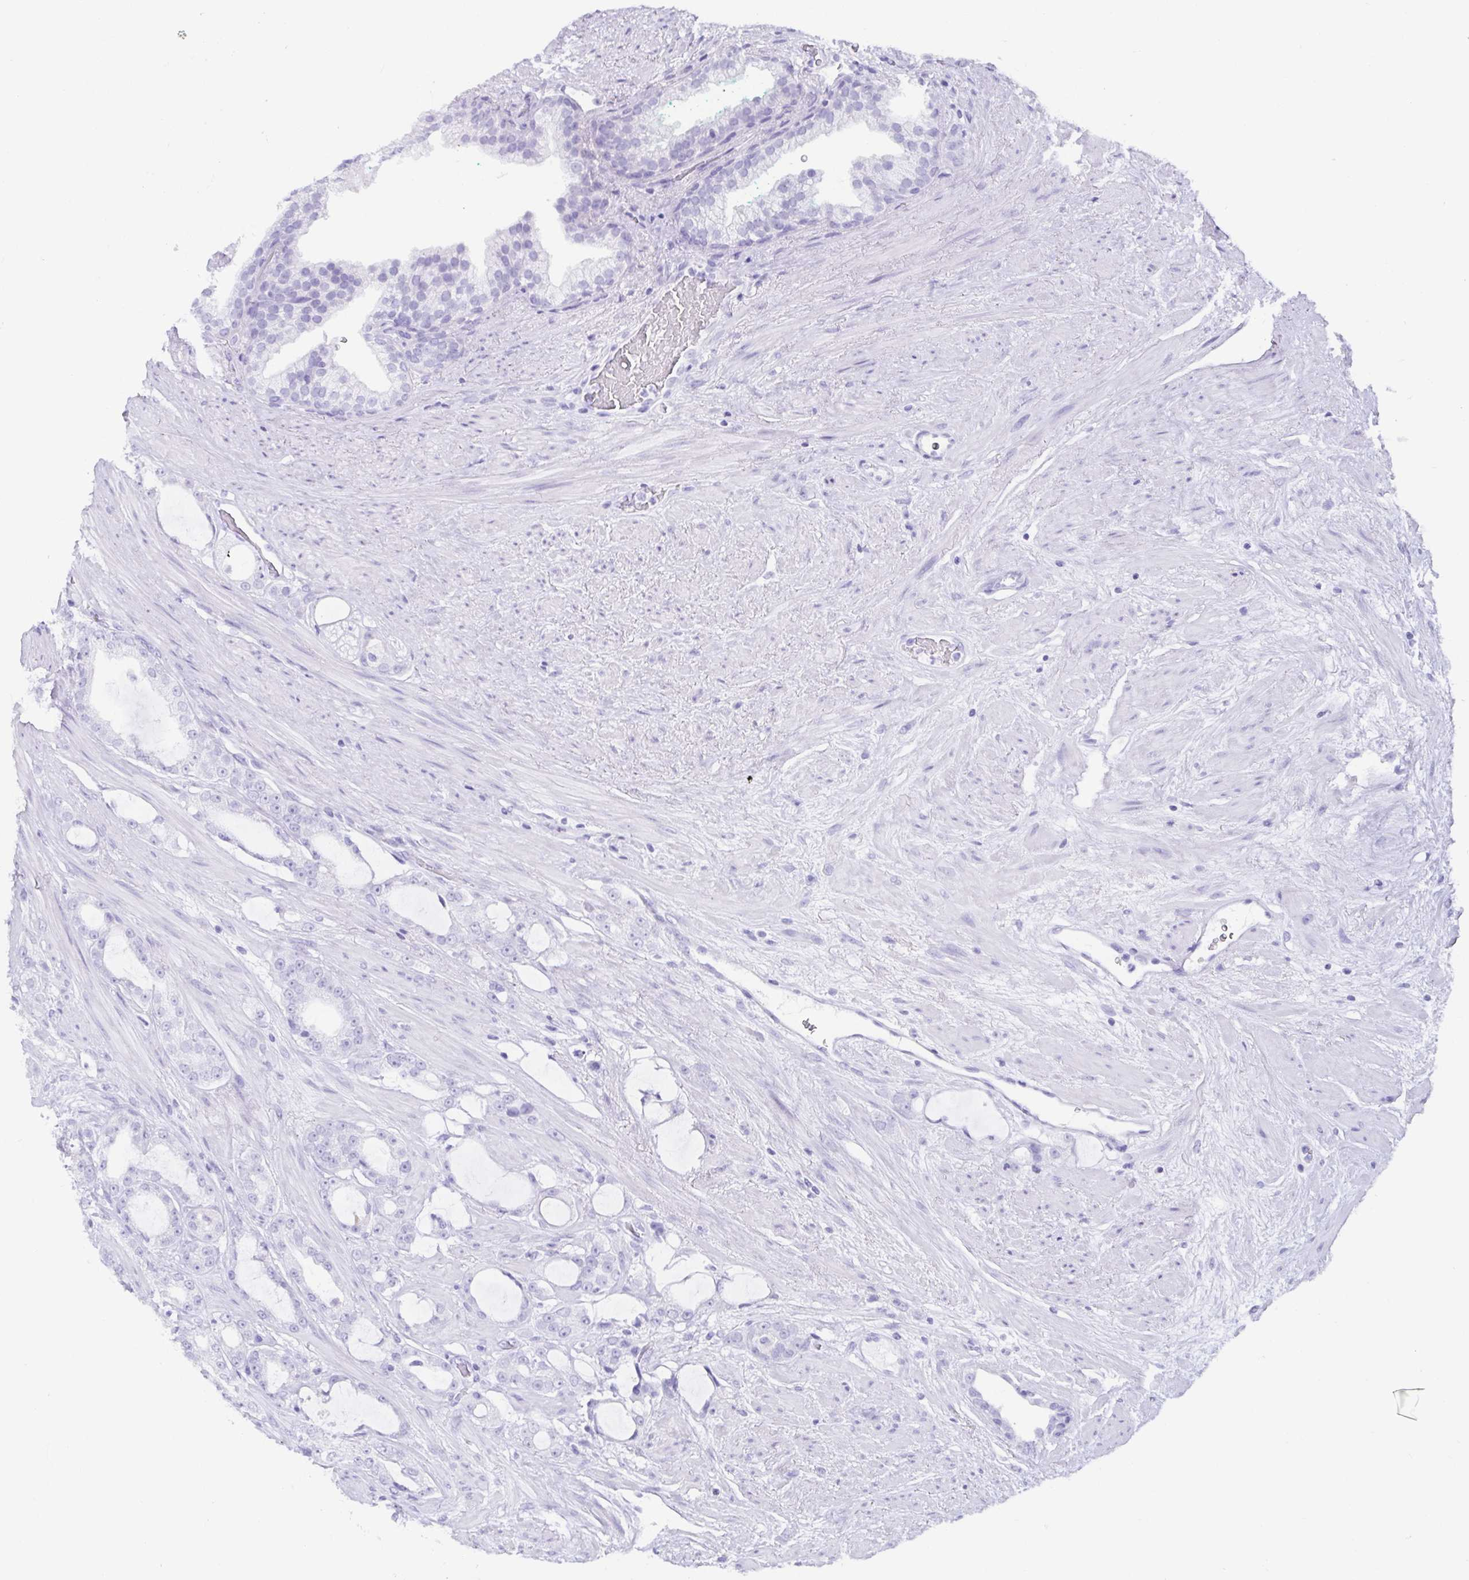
{"staining": {"intensity": "negative", "quantity": "none", "location": "none"}, "tissue": "prostate cancer", "cell_type": "Tumor cells", "image_type": "cancer", "snomed": [{"axis": "morphology", "description": "Adenocarcinoma, High grade"}, {"axis": "topography", "description": "Prostate"}], "caption": "This is a image of IHC staining of prostate high-grade adenocarcinoma, which shows no staining in tumor cells.", "gene": "CD164L2", "patient": {"sex": "male", "age": 65}}